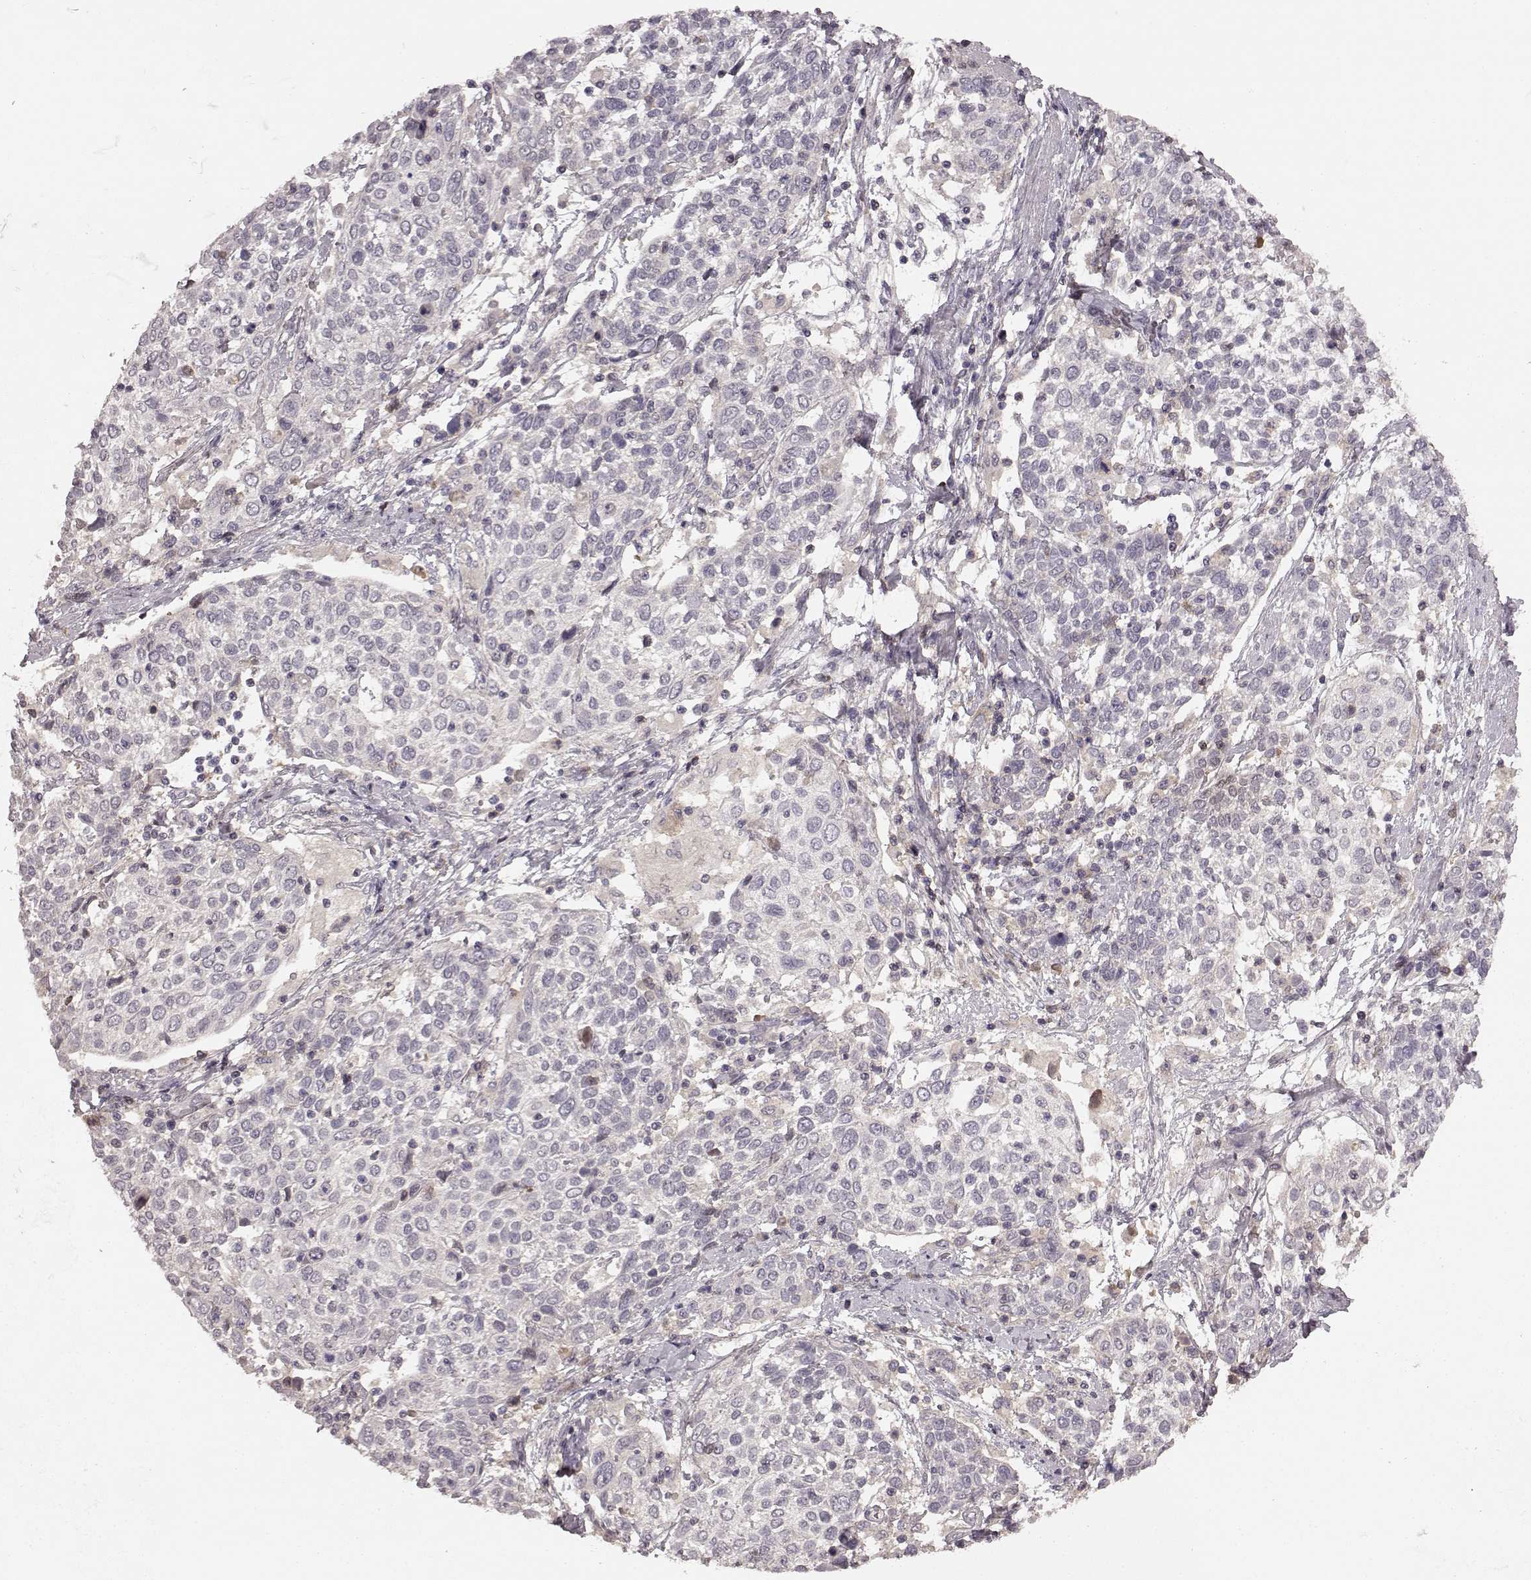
{"staining": {"intensity": "negative", "quantity": "none", "location": "none"}, "tissue": "cervical cancer", "cell_type": "Tumor cells", "image_type": "cancer", "snomed": [{"axis": "morphology", "description": "Squamous cell carcinoma, NOS"}, {"axis": "topography", "description": "Cervix"}], "caption": "The IHC micrograph has no significant positivity in tumor cells of cervical cancer tissue.", "gene": "SLC22A18", "patient": {"sex": "female", "age": 61}}